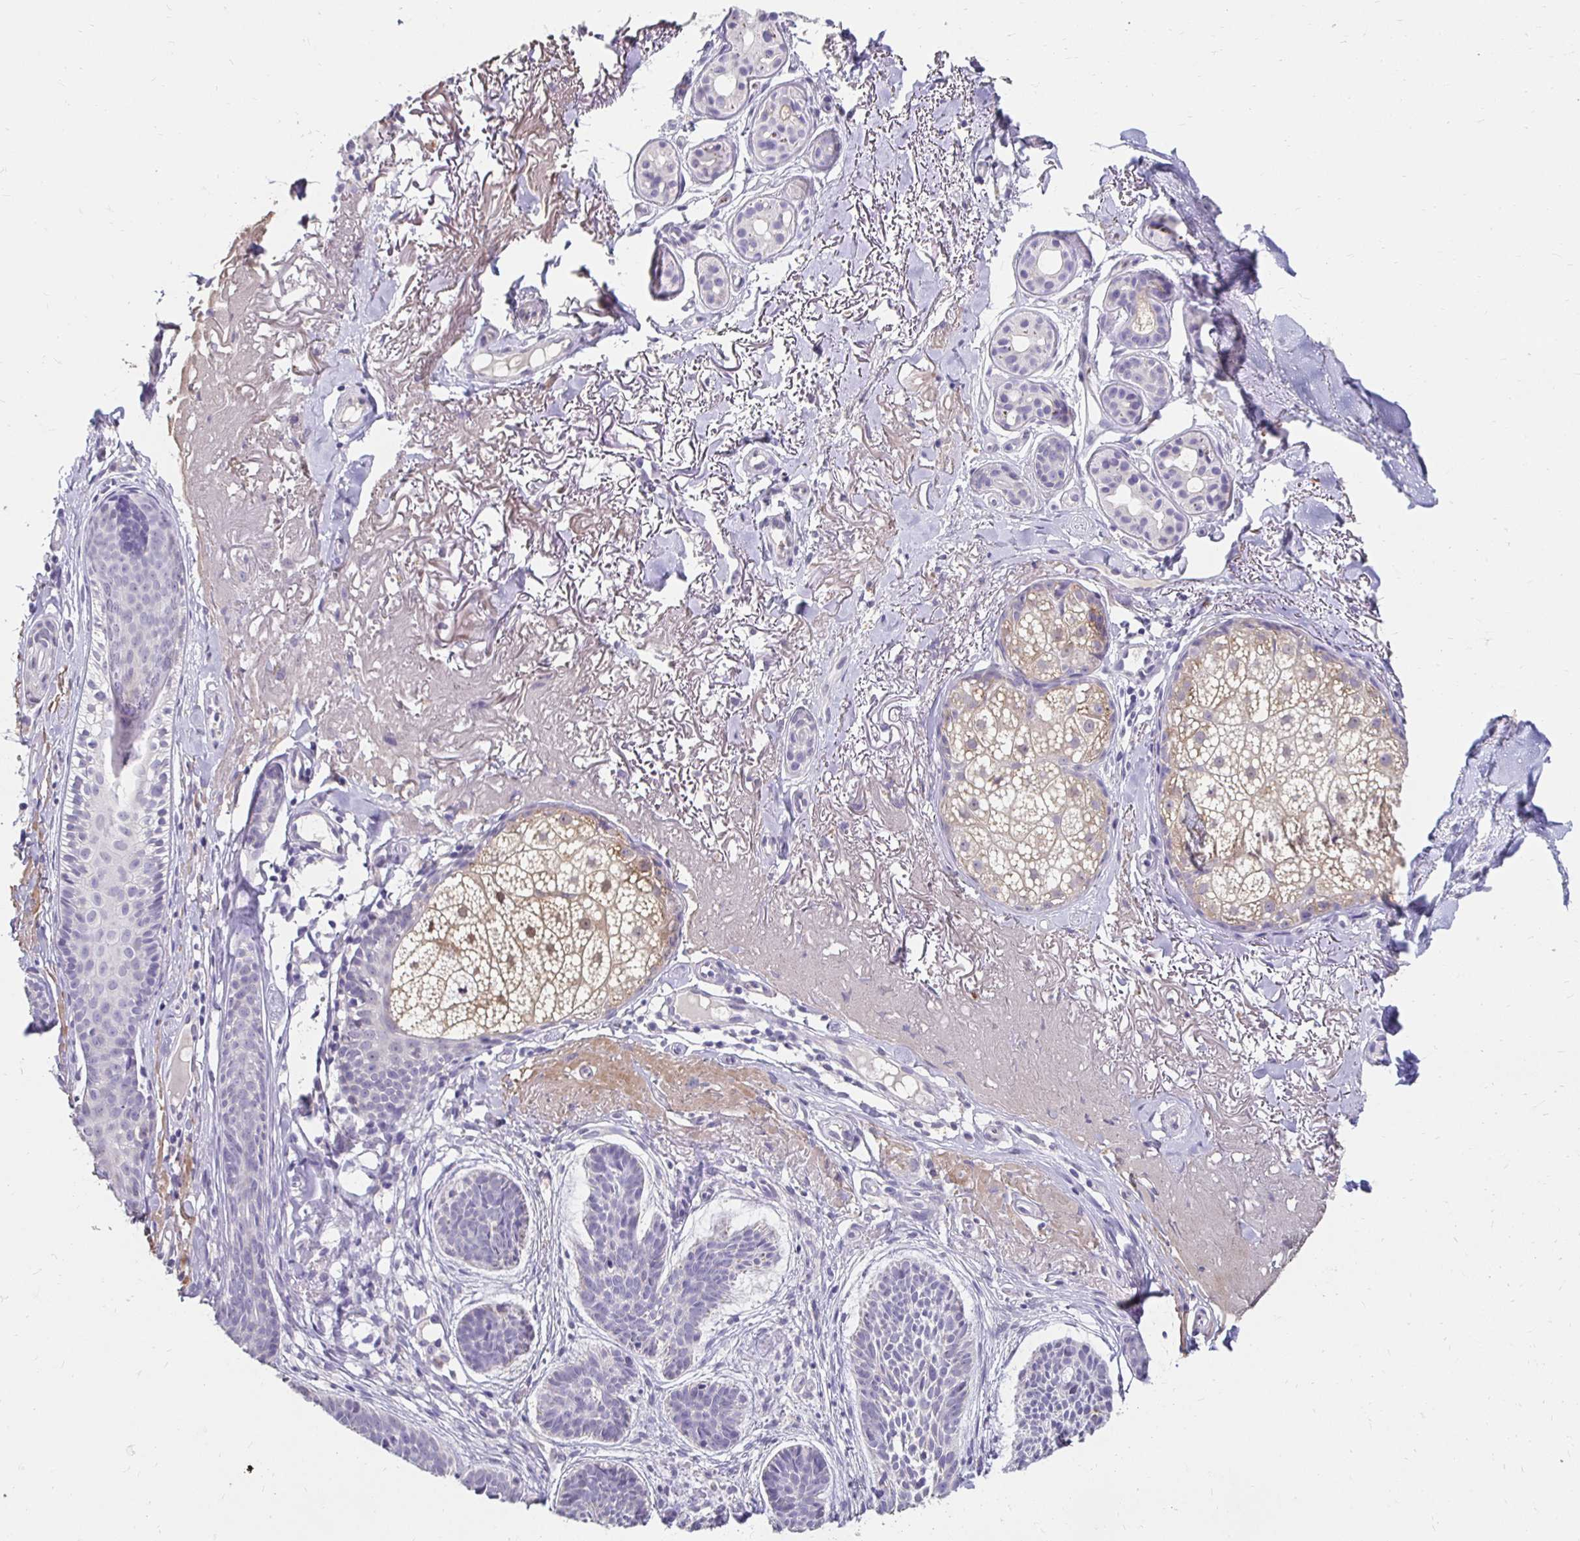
{"staining": {"intensity": "negative", "quantity": "none", "location": "none"}, "tissue": "skin cancer", "cell_type": "Tumor cells", "image_type": "cancer", "snomed": [{"axis": "morphology", "description": "Basal cell carcinoma"}, {"axis": "topography", "description": "Skin"}], "caption": "Immunohistochemistry (IHC) of human basal cell carcinoma (skin) reveals no staining in tumor cells.", "gene": "GK2", "patient": {"sex": "male", "age": 78}}